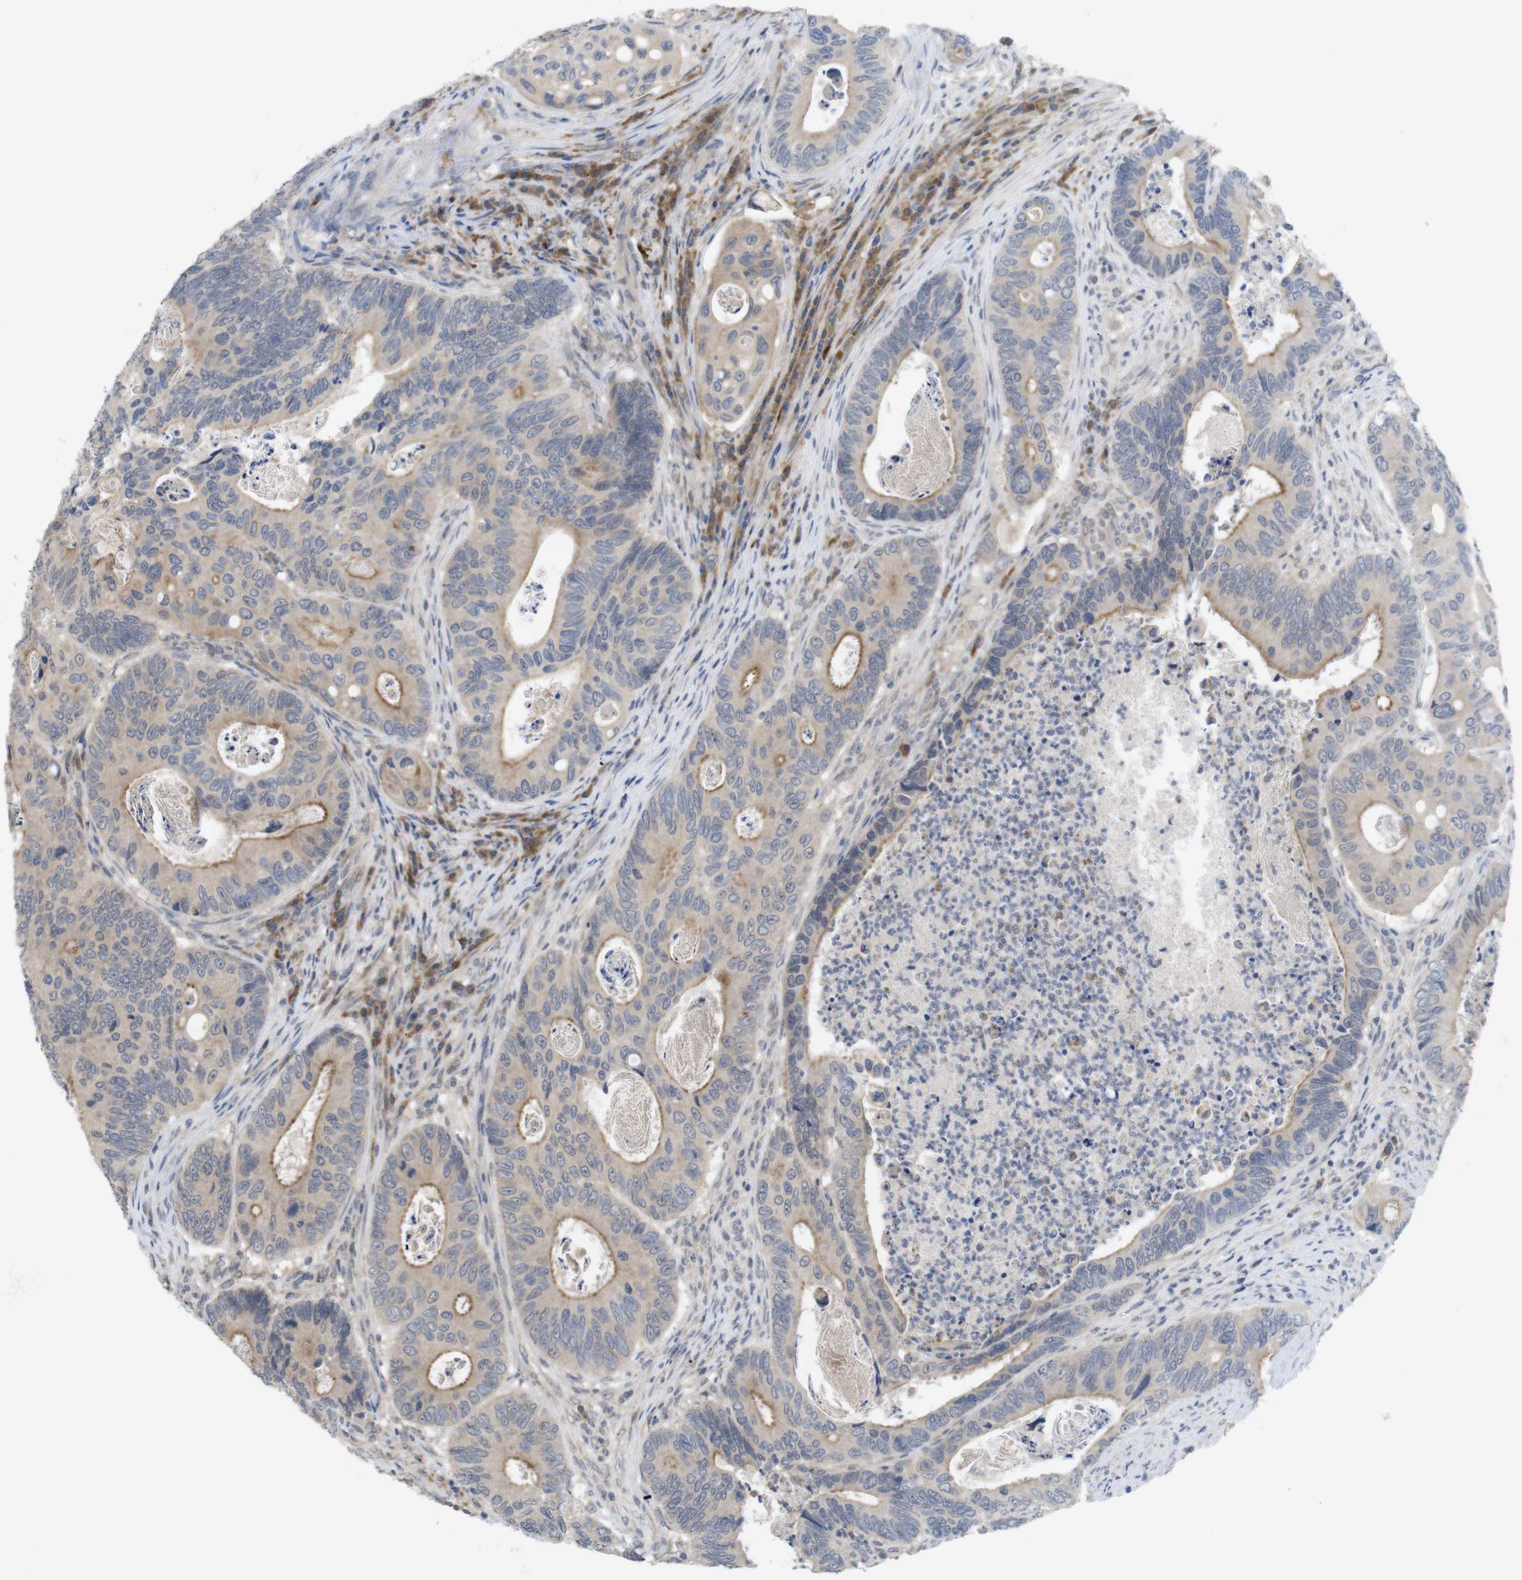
{"staining": {"intensity": "moderate", "quantity": "25%-75%", "location": "cytoplasmic/membranous"}, "tissue": "colorectal cancer", "cell_type": "Tumor cells", "image_type": "cancer", "snomed": [{"axis": "morphology", "description": "Inflammation, NOS"}, {"axis": "morphology", "description": "Adenocarcinoma, NOS"}, {"axis": "topography", "description": "Colon"}], "caption": "Immunohistochemistry (IHC) (DAB) staining of human colorectal cancer demonstrates moderate cytoplasmic/membranous protein expression in about 25%-75% of tumor cells.", "gene": "BCAR3", "patient": {"sex": "male", "age": 72}}